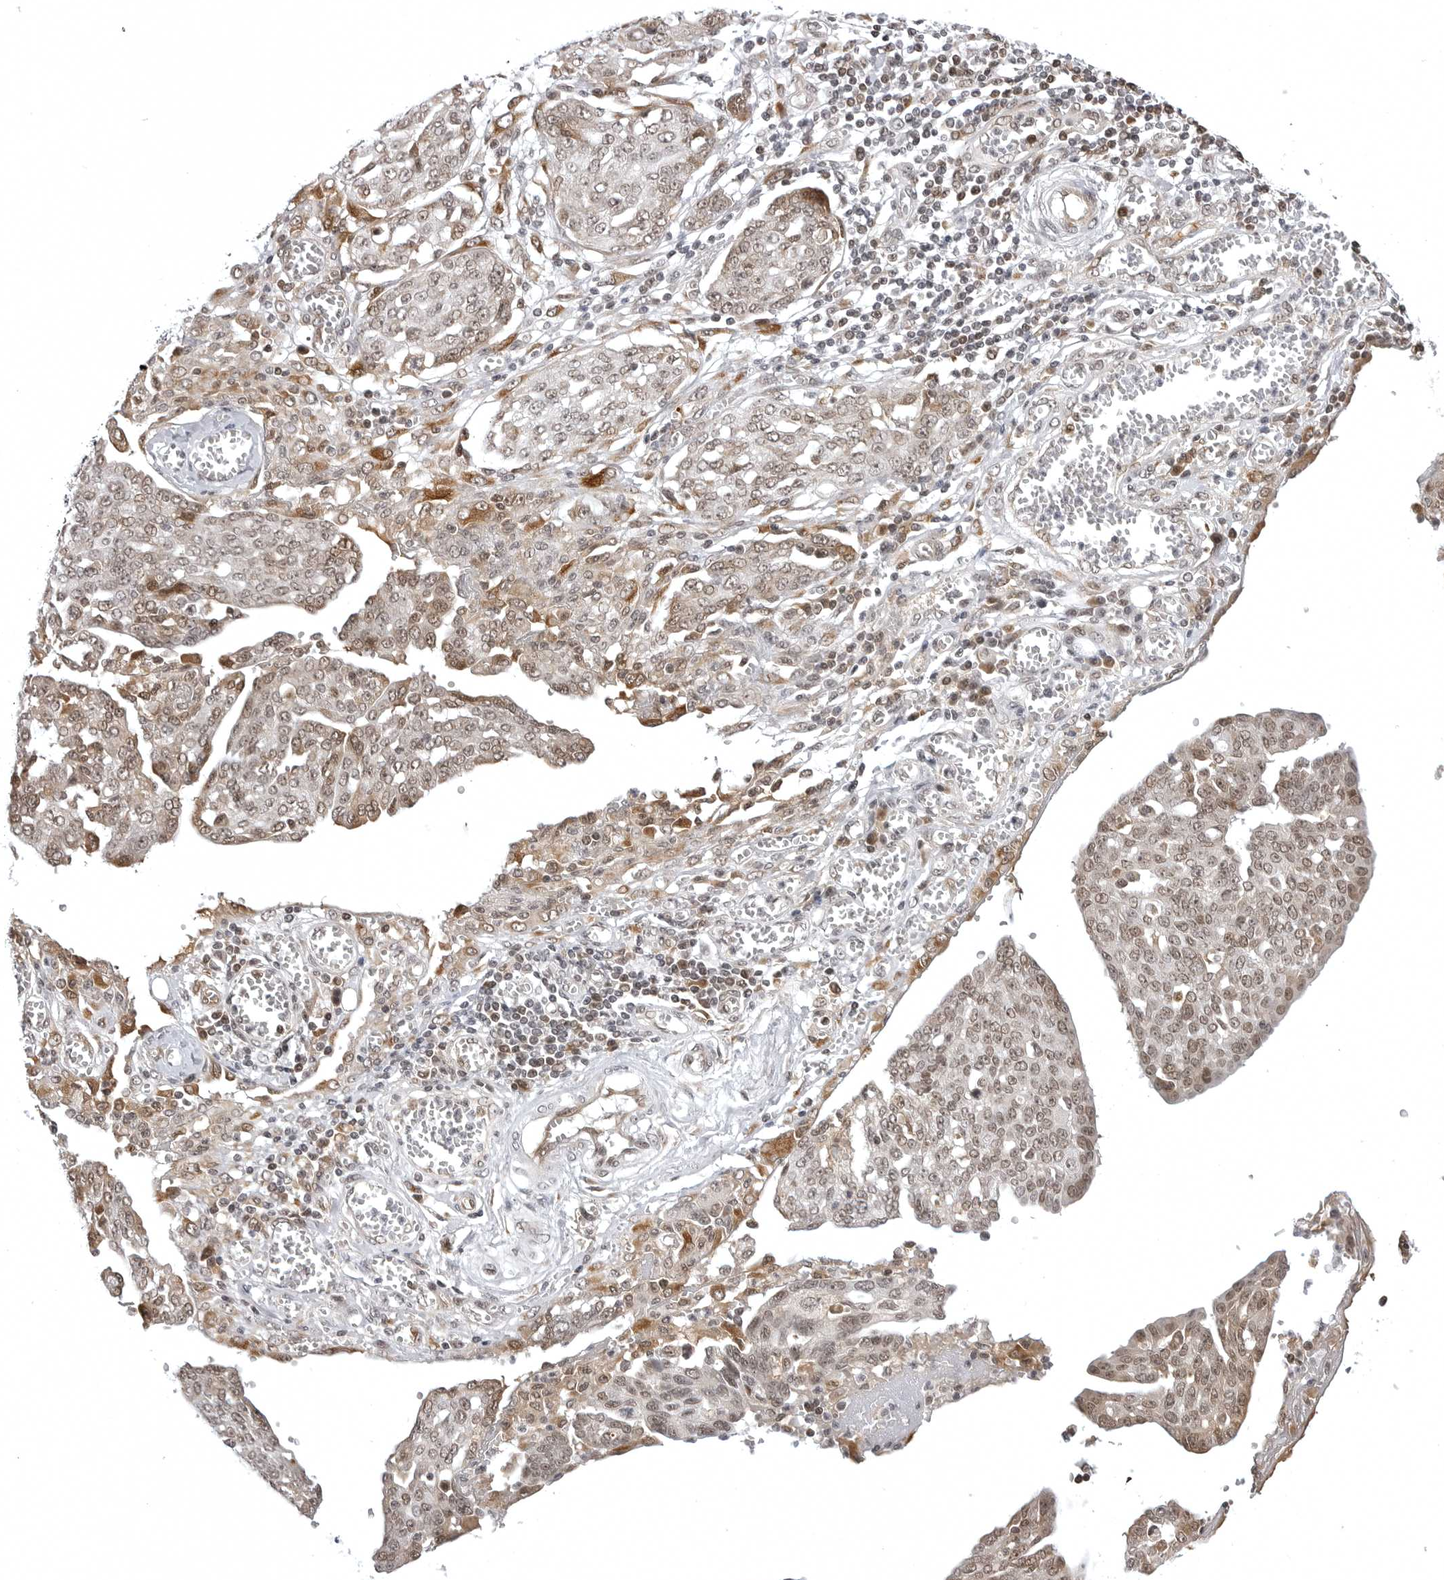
{"staining": {"intensity": "moderate", "quantity": "<25%", "location": "cytoplasmic/membranous,nuclear"}, "tissue": "ovarian cancer", "cell_type": "Tumor cells", "image_type": "cancer", "snomed": [{"axis": "morphology", "description": "Cystadenocarcinoma, serous, NOS"}, {"axis": "topography", "description": "Soft tissue"}, {"axis": "topography", "description": "Ovary"}], "caption": "Tumor cells show low levels of moderate cytoplasmic/membranous and nuclear staining in about <25% of cells in human ovarian cancer (serous cystadenocarcinoma).", "gene": "PHF3", "patient": {"sex": "female", "age": 57}}